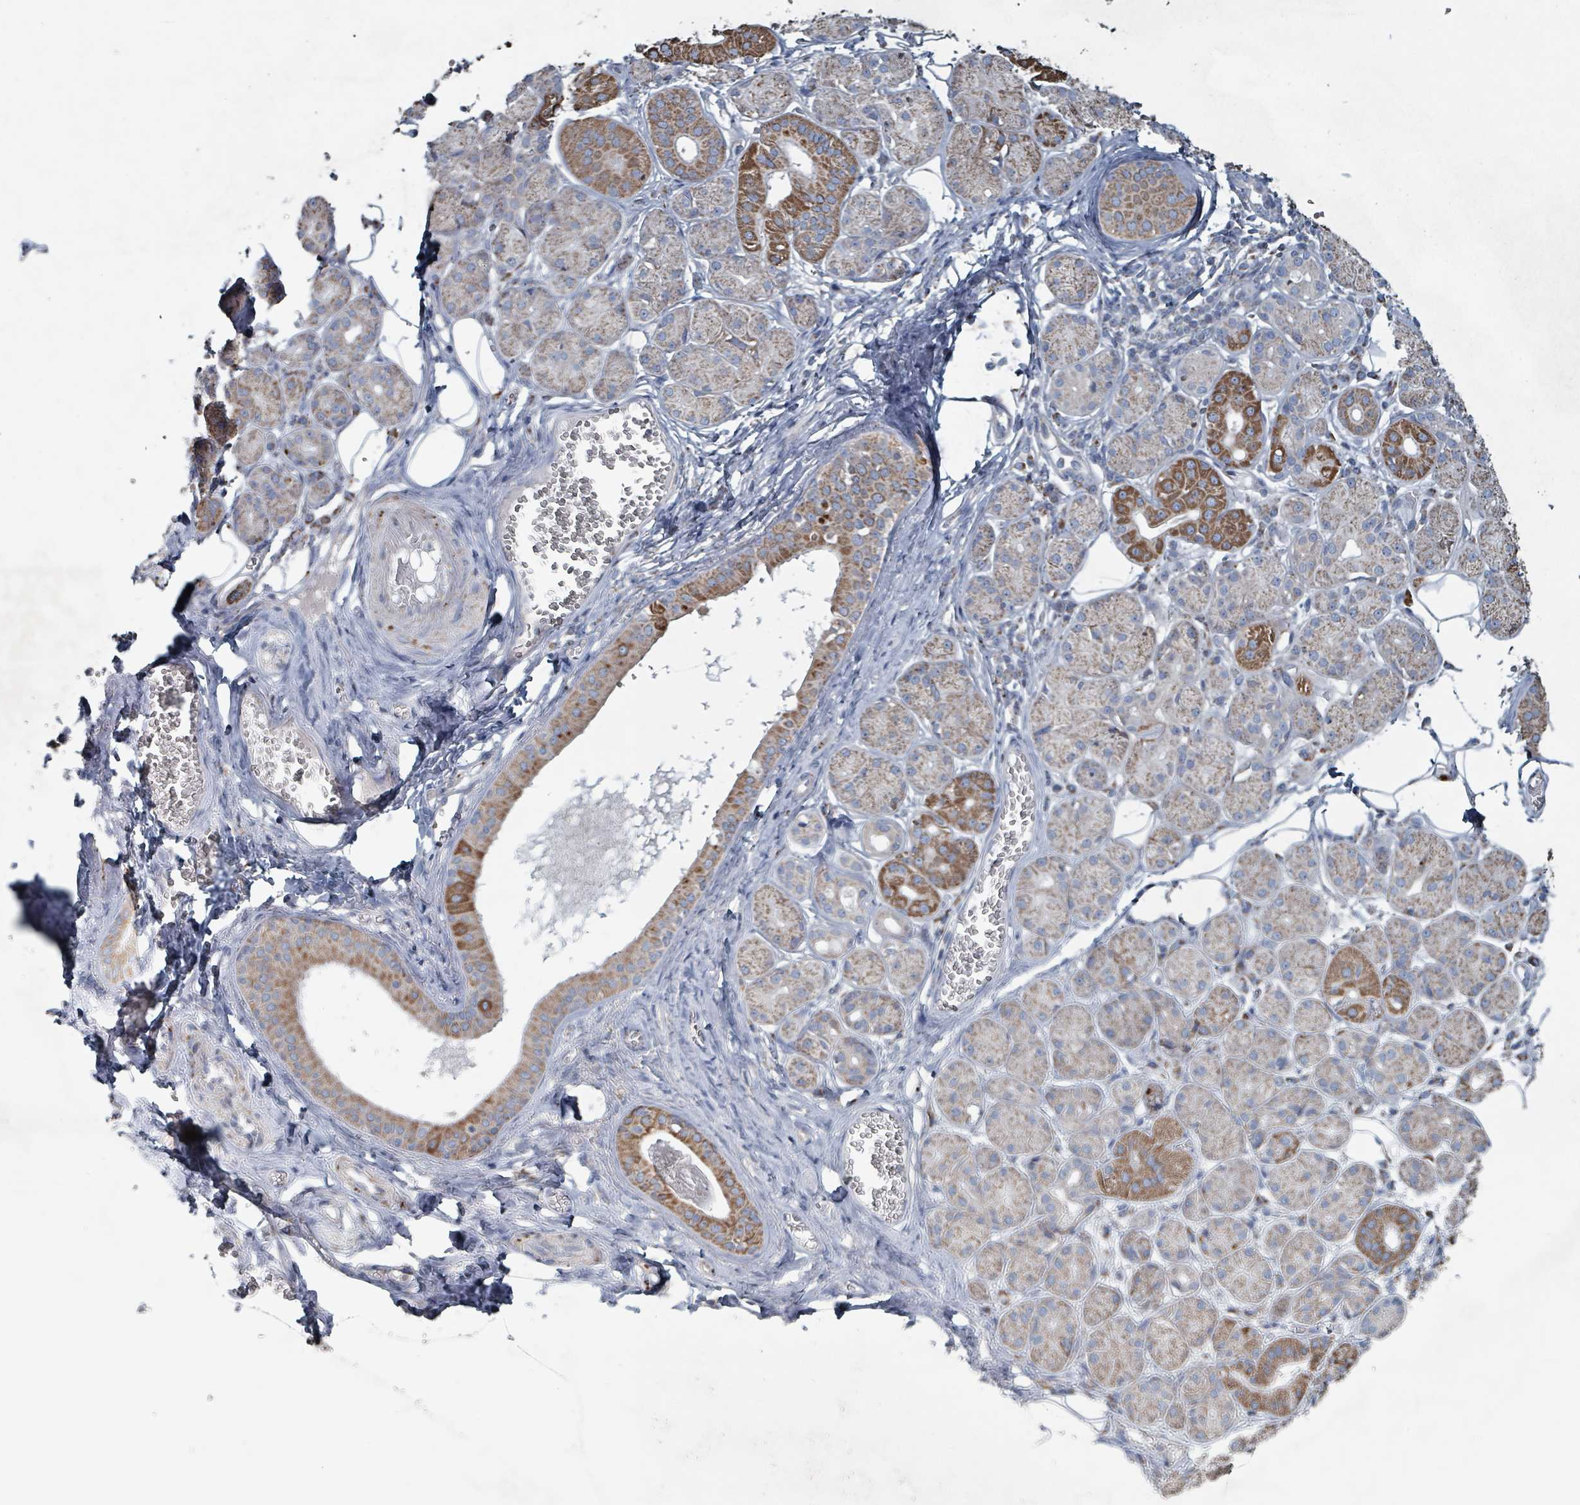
{"staining": {"intensity": "moderate", "quantity": "25%-75%", "location": "cytoplasmic/membranous"}, "tissue": "salivary gland", "cell_type": "Glandular cells", "image_type": "normal", "snomed": [{"axis": "morphology", "description": "Squamous cell carcinoma, NOS"}, {"axis": "topography", "description": "Skin"}, {"axis": "topography", "description": "Head-Neck"}], "caption": "Protein staining reveals moderate cytoplasmic/membranous expression in approximately 25%-75% of glandular cells in normal salivary gland. (Brightfield microscopy of DAB IHC at high magnification).", "gene": "ABHD18", "patient": {"sex": "male", "age": 80}}